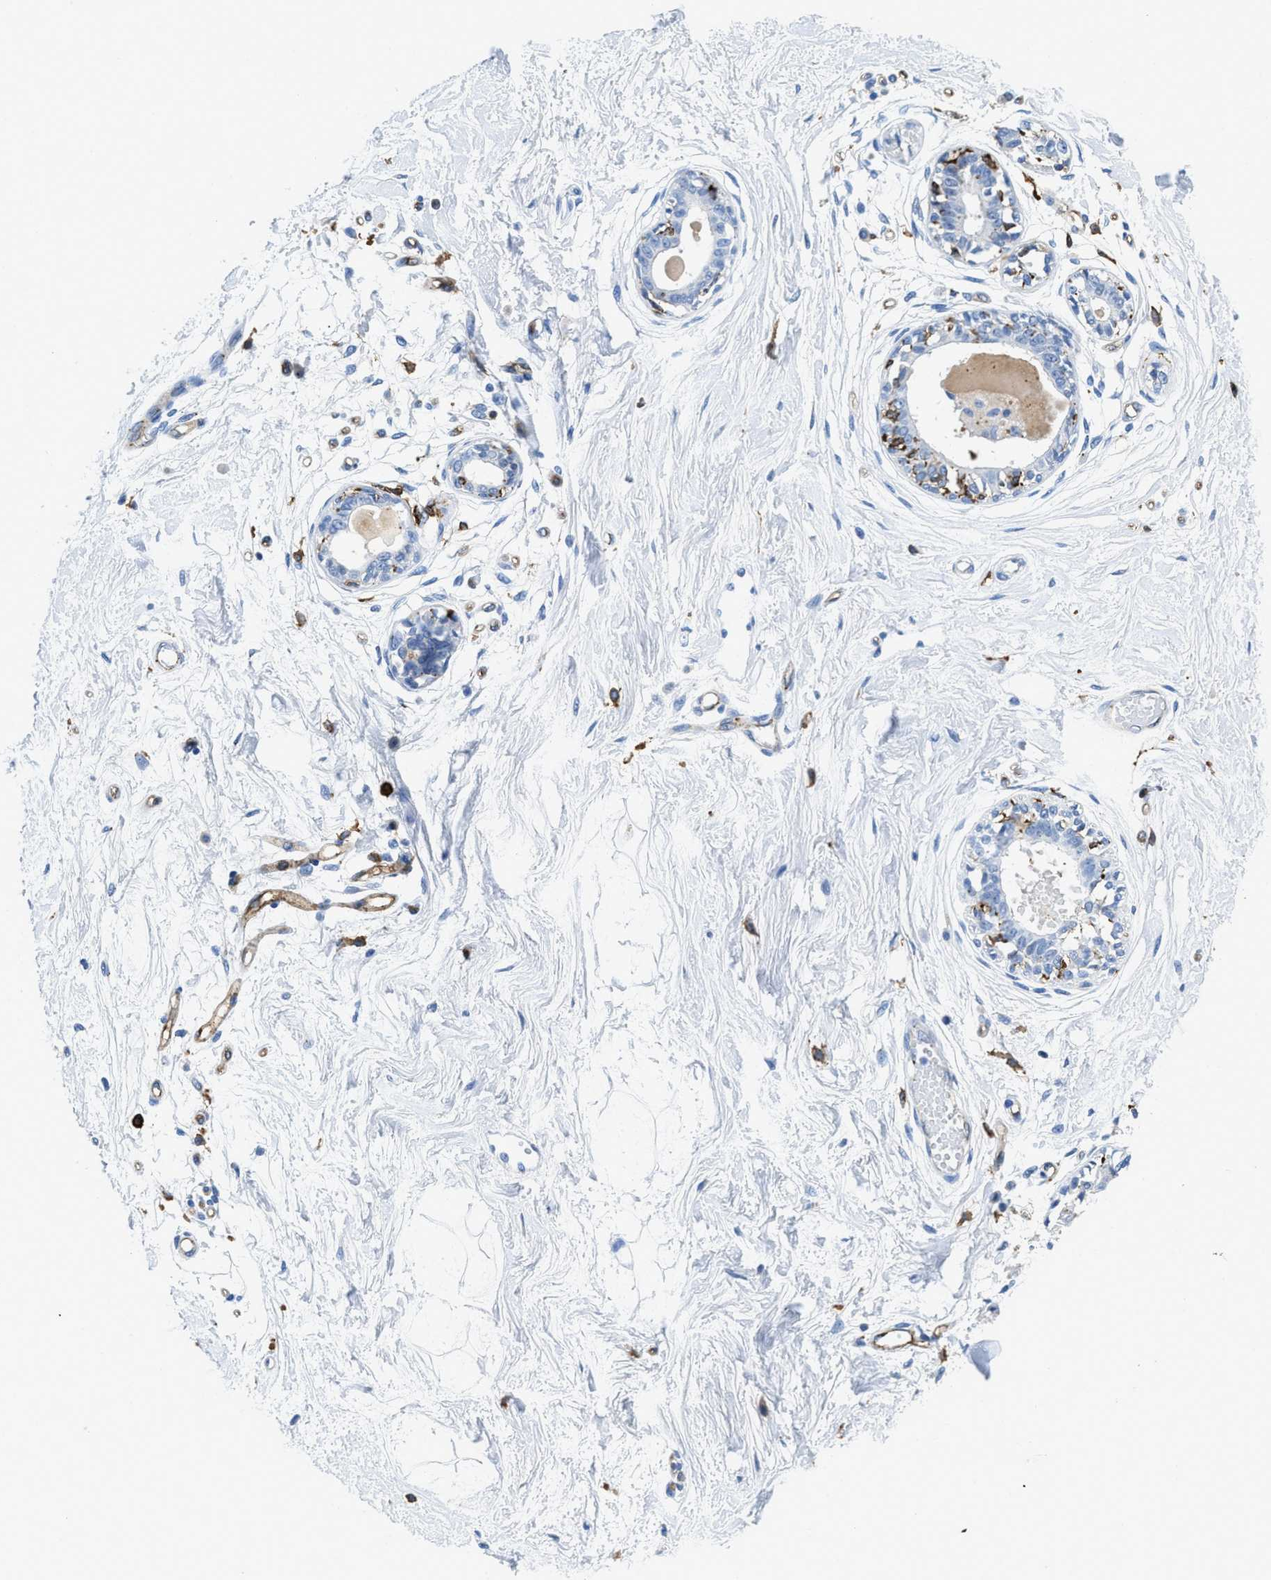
{"staining": {"intensity": "negative", "quantity": "none", "location": "none"}, "tissue": "breast", "cell_type": "Adipocytes", "image_type": "normal", "snomed": [{"axis": "morphology", "description": "Normal tissue, NOS"}, {"axis": "topography", "description": "Breast"}], "caption": "This is an immunohistochemistry (IHC) photomicrograph of benign breast. There is no staining in adipocytes.", "gene": "CD226", "patient": {"sex": "female", "age": 45}}